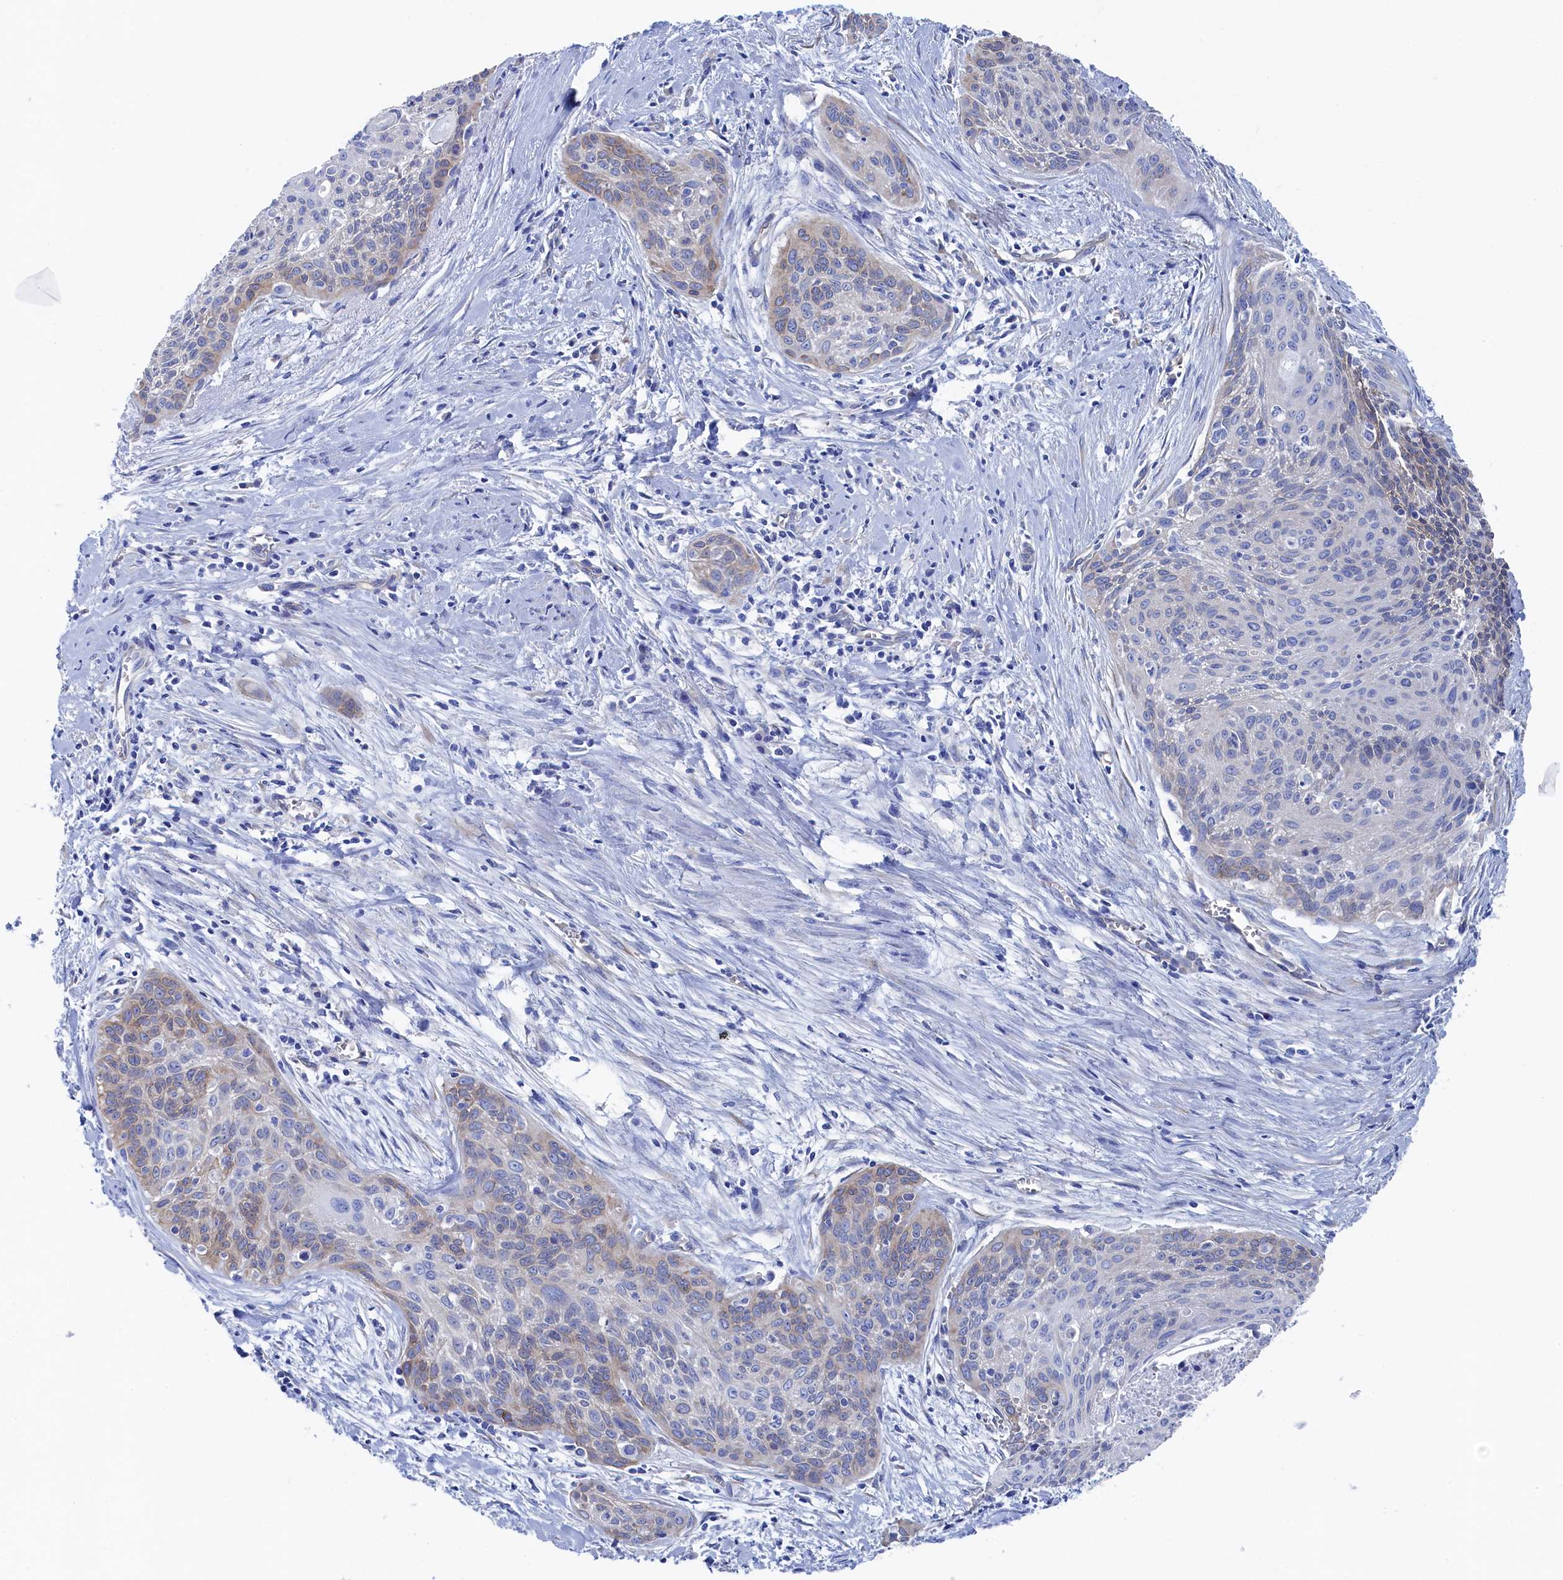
{"staining": {"intensity": "weak", "quantity": "<25%", "location": "cytoplasmic/membranous"}, "tissue": "cervical cancer", "cell_type": "Tumor cells", "image_type": "cancer", "snomed": [{"axis": "morphology", "description": "Squamous cell carcinoma, NOS"}, {"axis": "topography", "description": "Cervix"}], "caption": "Immunohistochemical staining of cervical cancer (squamous cell carcinoma) shows no significant staining in tumor cells.", "gene": "TMOD2", "patient": {"sex": "female", "age": 55}}